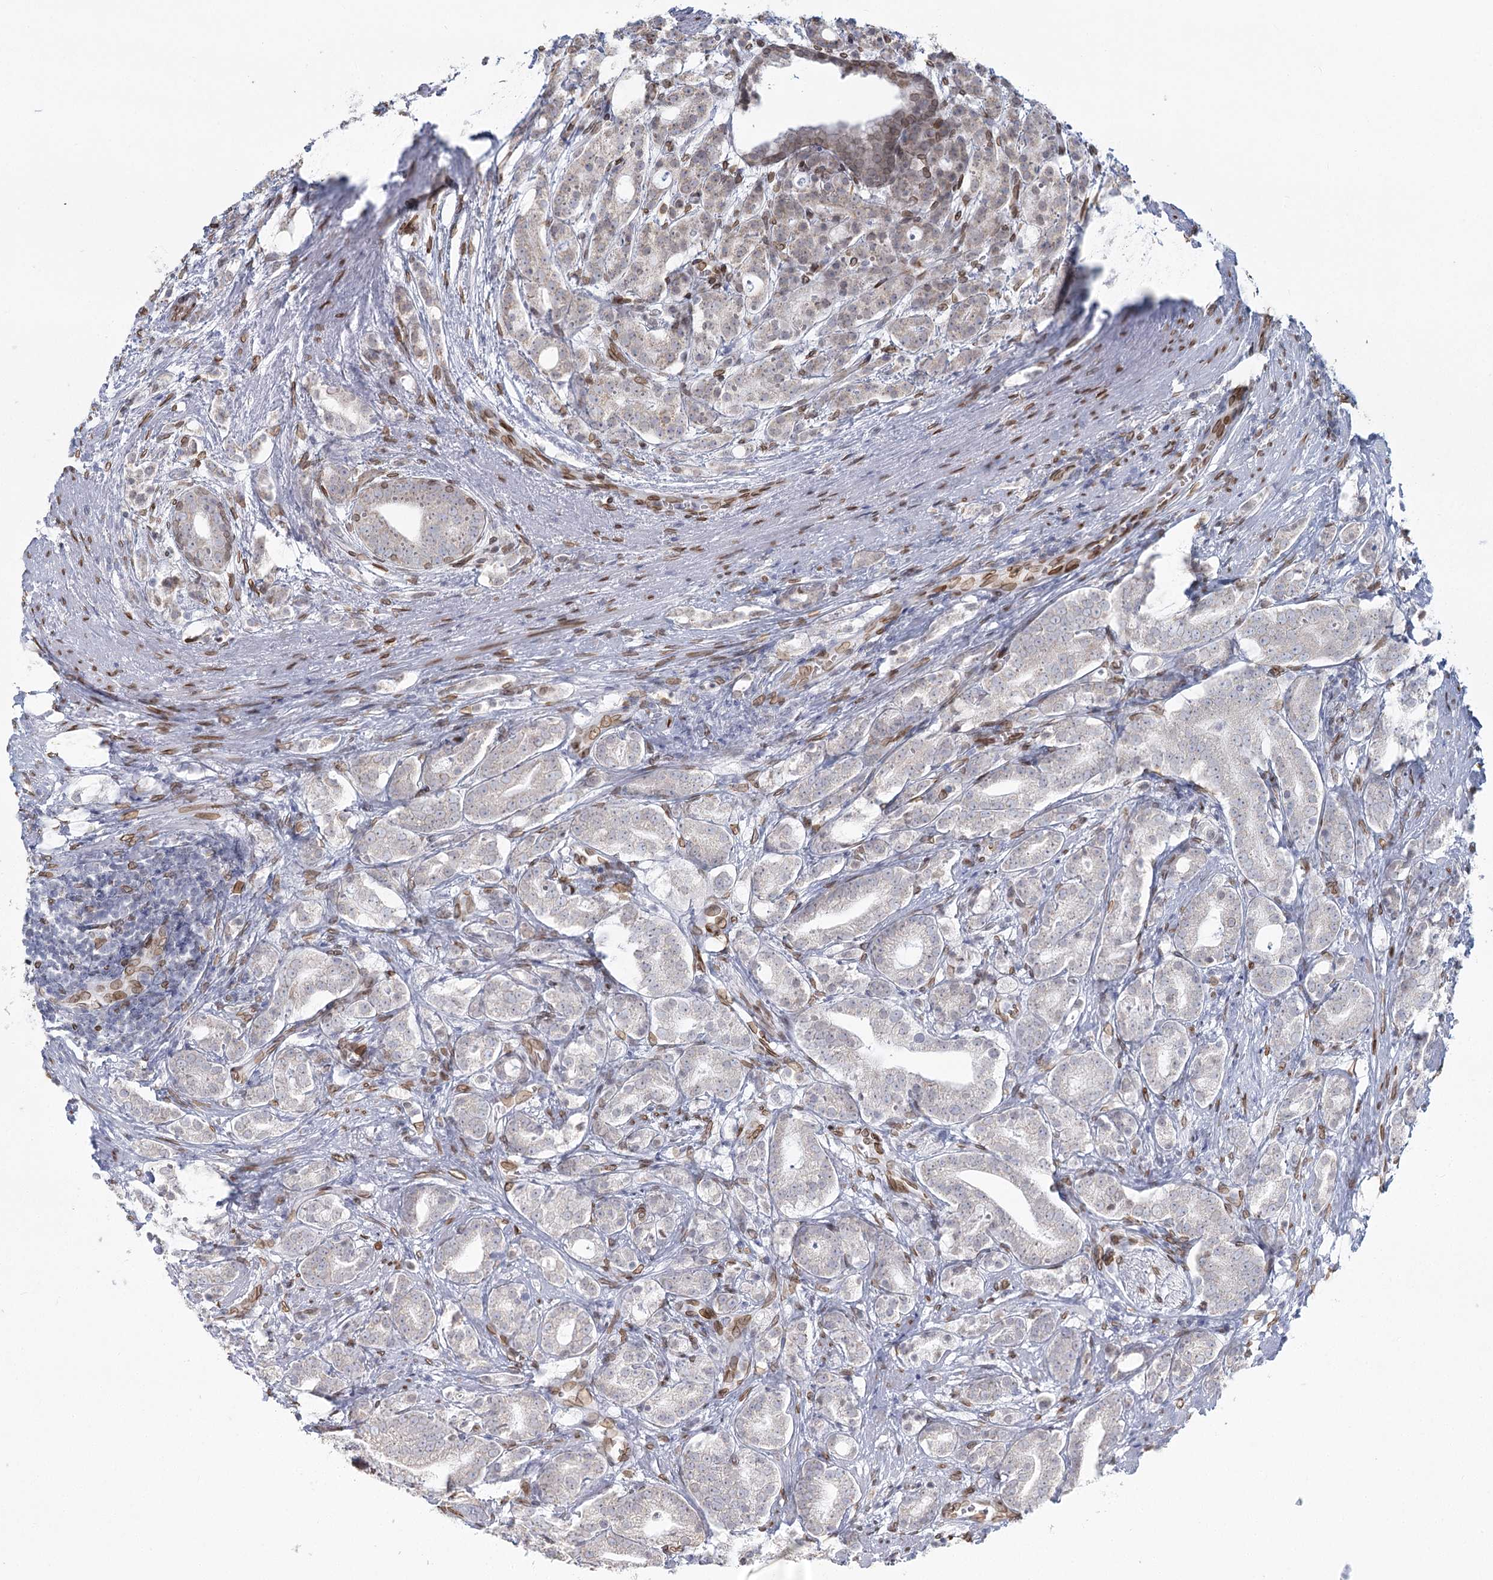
{"staining": {"intensity": "negative", "quantity": "none", "location": "none"}, "tissue": "prostate cancer", "cell_type": "Tumor cells", "image_type": "cancer", "snomed": [{"axis": "morphology", "description": "Adenocarcinoma, High grade"}, {"axis": "topography", "description": "Prostate"}], "caption": "Tumor cells are negative for protein expression in human prostate high-grade adenocarcinoma.", "gene": "VWA5A", "patient": {"sex": "male", "age": 57}}